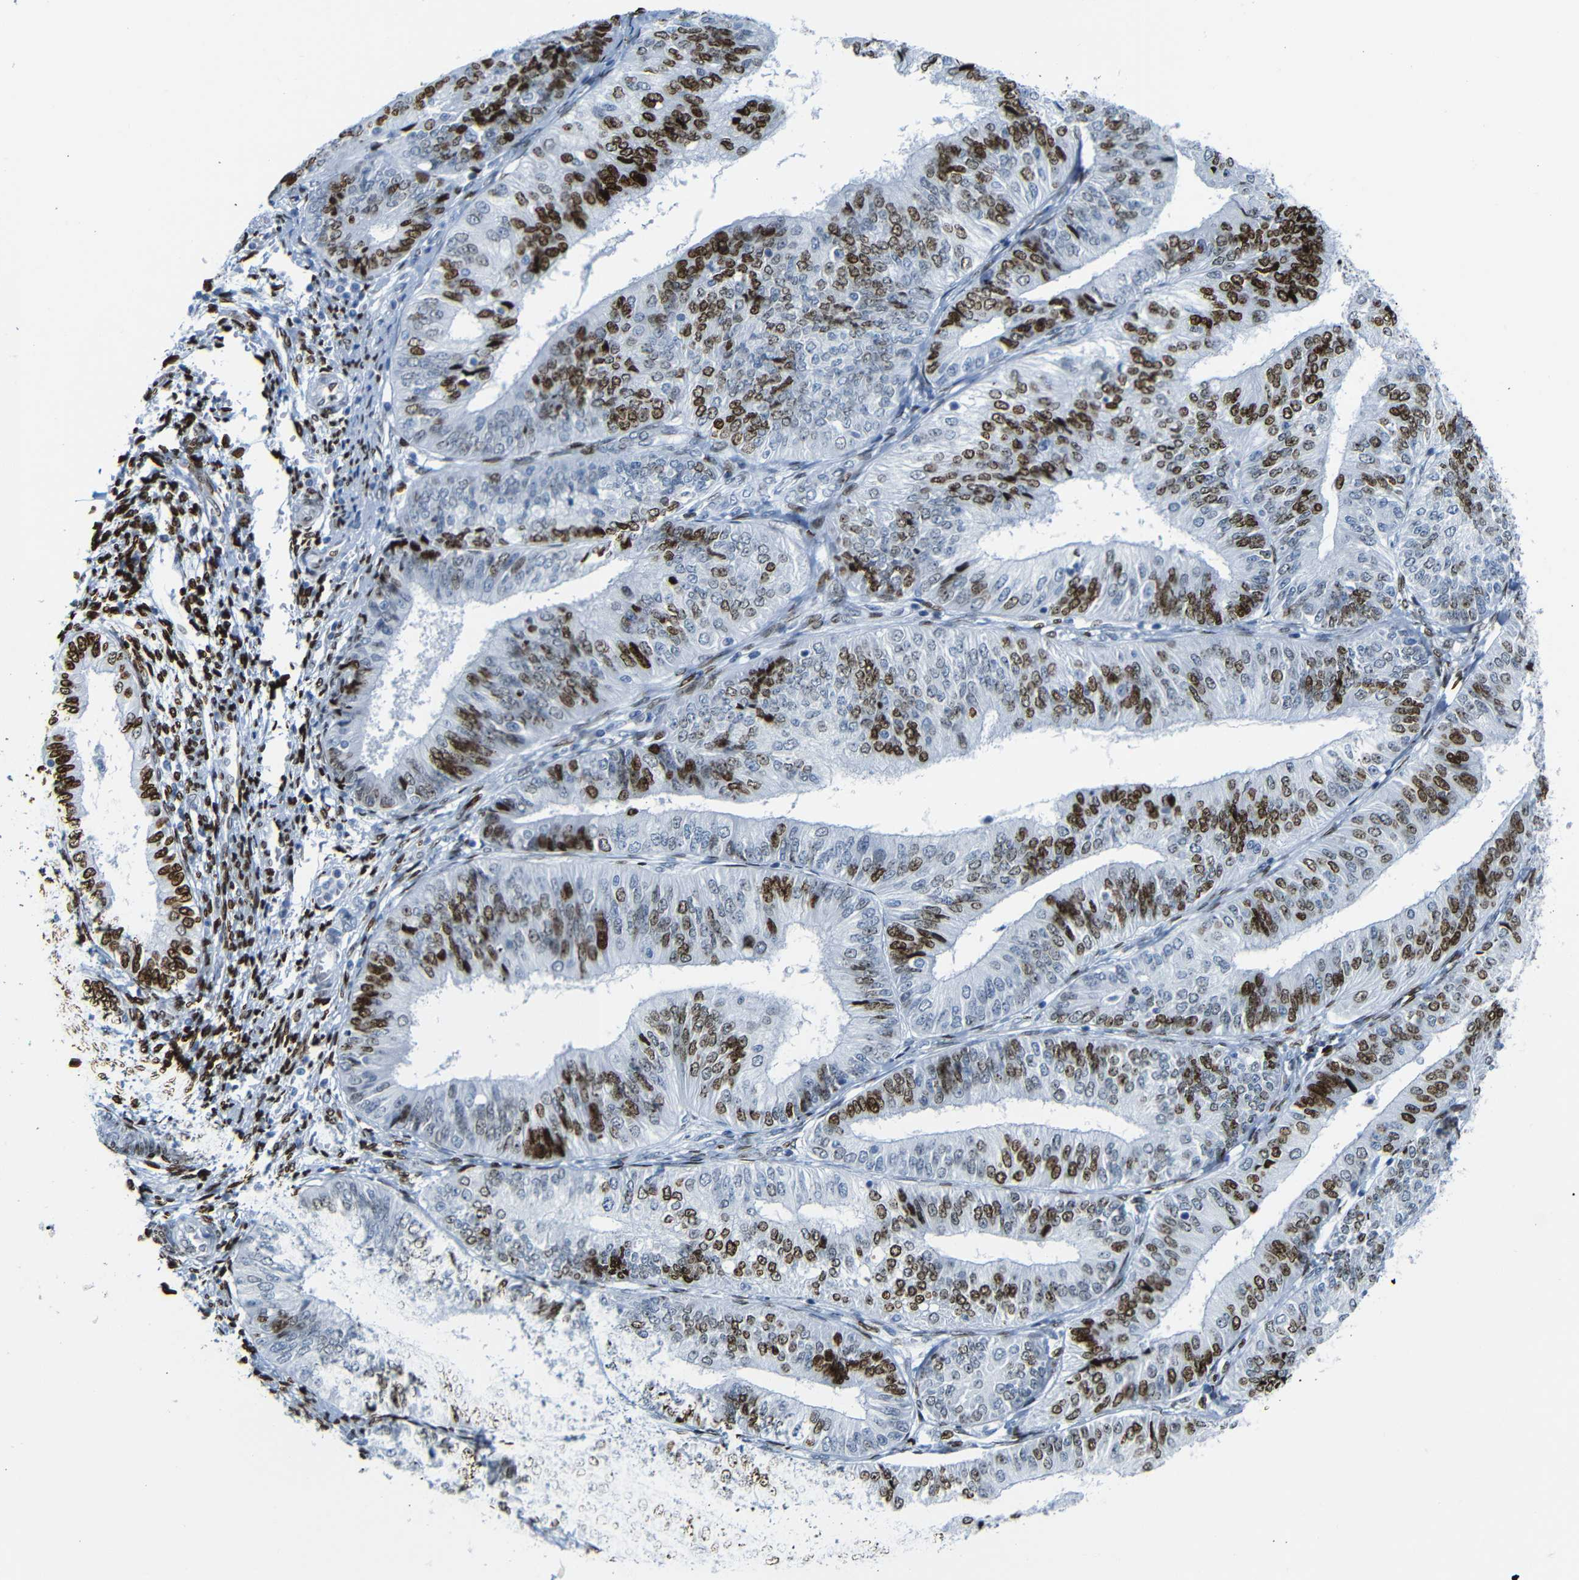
{"staining": {"intensity": "strong", "quantity": ">75%", "location": "nuclear"}, "tissue": "endometrial cancer", "cell_type": "Tumor cells", "image_type": "cancer", "snomed": [{"axis": "morphology", "description": "Adenocarcinoma, NOS"}, {"axis": "topography", "description": "Endometrium"}], "caption": "Brown immunohistochemical staining in human endometrial adenocarcinoma demonstrates strong nuclear positivity in approximately >75% of tumor cells. The protein of interest is stained brown, and the nuclei are stained in blue (DAB (3,3'-diaminobenzidine) IHC with brightfield microscopy, high magnification).", "gene": "NPIPB15", "patient": {"sex": "female", "age": 58}}